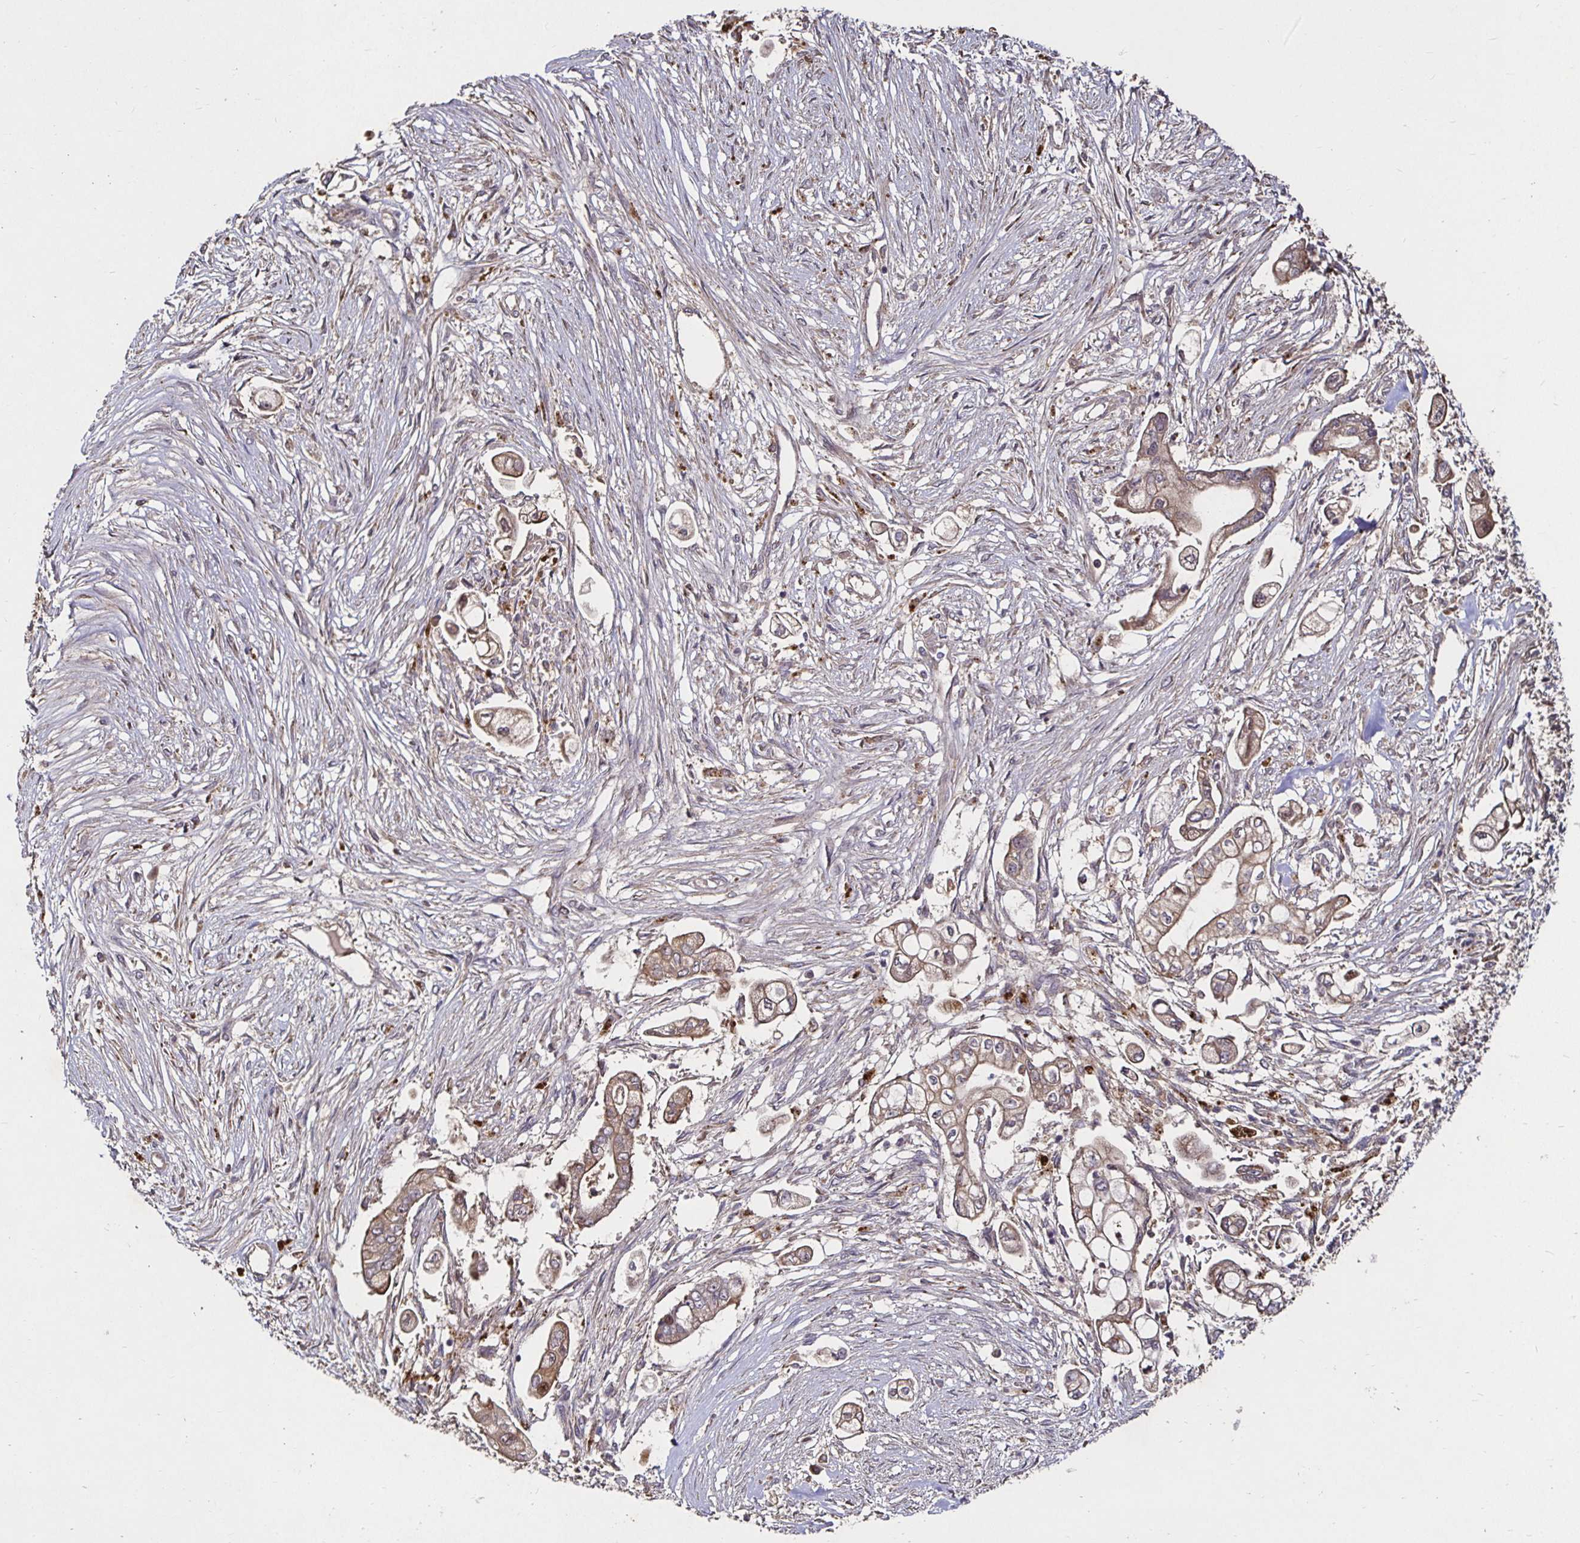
{"staining": {"intensity": "weak", "quantity": "25%-75%", "location": "cytoplasmic/membranous"}, "tissue": "pancreatic cancer", "cell_type": "Tumor cells", "image_type": "cancer", "snomed": [{"axis": "morphology", "description": "Adenocarcinoma, NOS"}, {"axis": "topography", "description": "Pancreas"}], "caption": "Adenocarcinoma (pancreatic) tissue displays weak cytoplasmic/membranous staining in approximately 25%-75% of tumor cells, visualized by immunohistochemistry. The staining was performed using DAB to visualize the protein expression in brown, while the nuclei were stained in blue with hematoxylin (Magnification: 20x).", "gene": "SMYD3", "patient": {"sex": "female", "age": 69}}